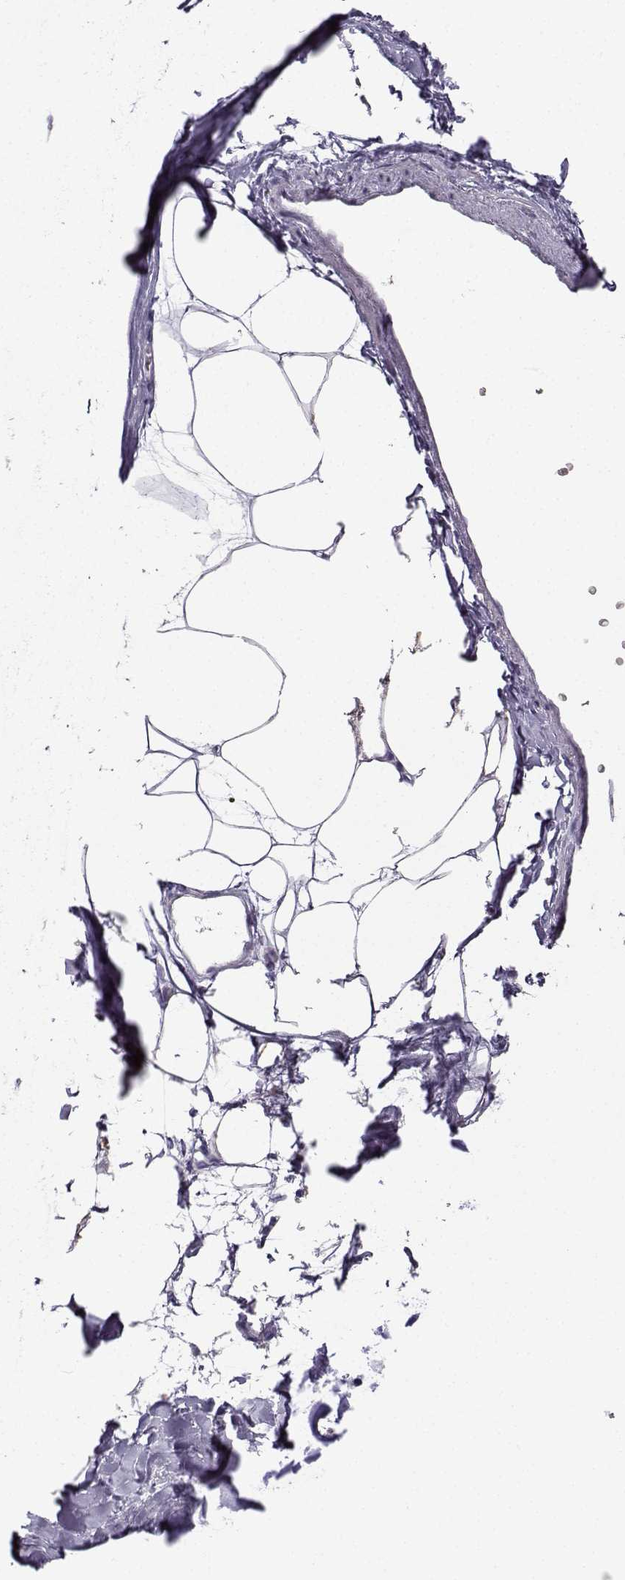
{"staining": {"intensity": "negative", "quantity": "none", "location": "none"}, "tissue": "adipose tissue", "cell_type": "Adipocytes", "image_type": "normal", "snomed": [{"axis": "morphology", "description": "Normal tissue, NOS"}, {"axis": "topography", "description": "Cartilage tissue"}, {"axis": "topography", "description": "Bronchus"}], "caption": "The immunohistochemistry histopathology image has no significant expression in adipocytes of adipose tissue. The staining is performed using DAB brown chromogen with nuclei counter-stained in using hematoxylin.", "gene": "AVP", "patient": {"sex": "male", "age": 58}}